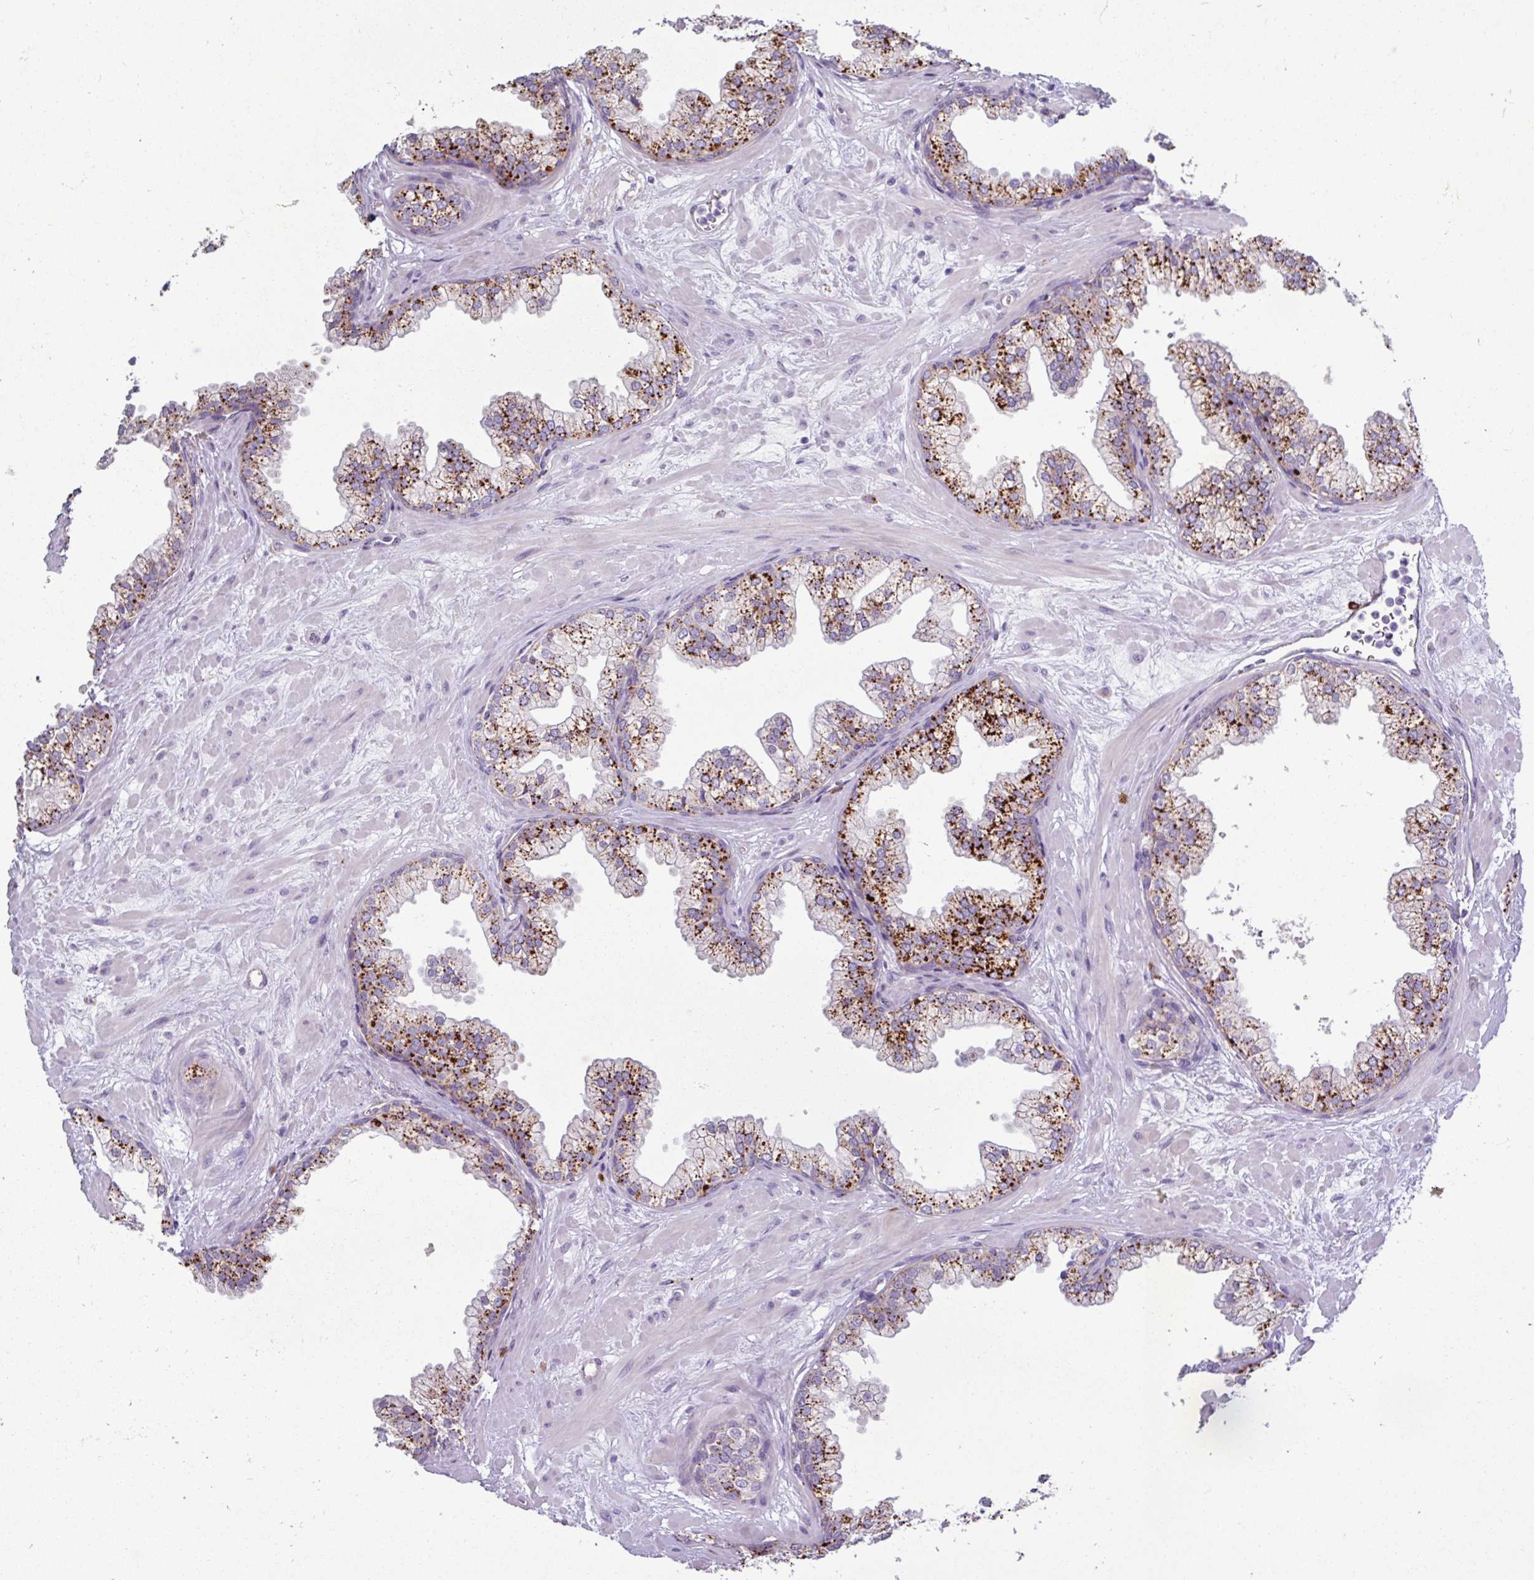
{"staining": {"intensity": "strong", "quantity": ">75%", "location": "cytoplasmic/membranous"}, "tissue": "prostate", "cell_type": "Glandular cells", "image_type": "normal", "snomed": [{"axis": "morphology", "description": "Normal tissue, NOS"}, {"axis": "topography", "description": "Prostate"}, {"axis": "topography", "description": "Peripheral nerve tissue"}], "caption": "Glandular cells exhibit strong cytoplasmic/membranous staining in about >75% of cells in benign prostate. The protein is shown in brown color, while the nuclei are stained blue.", "gene": "AMIGO2", "patient": {"sex": "male", "age": 61}}